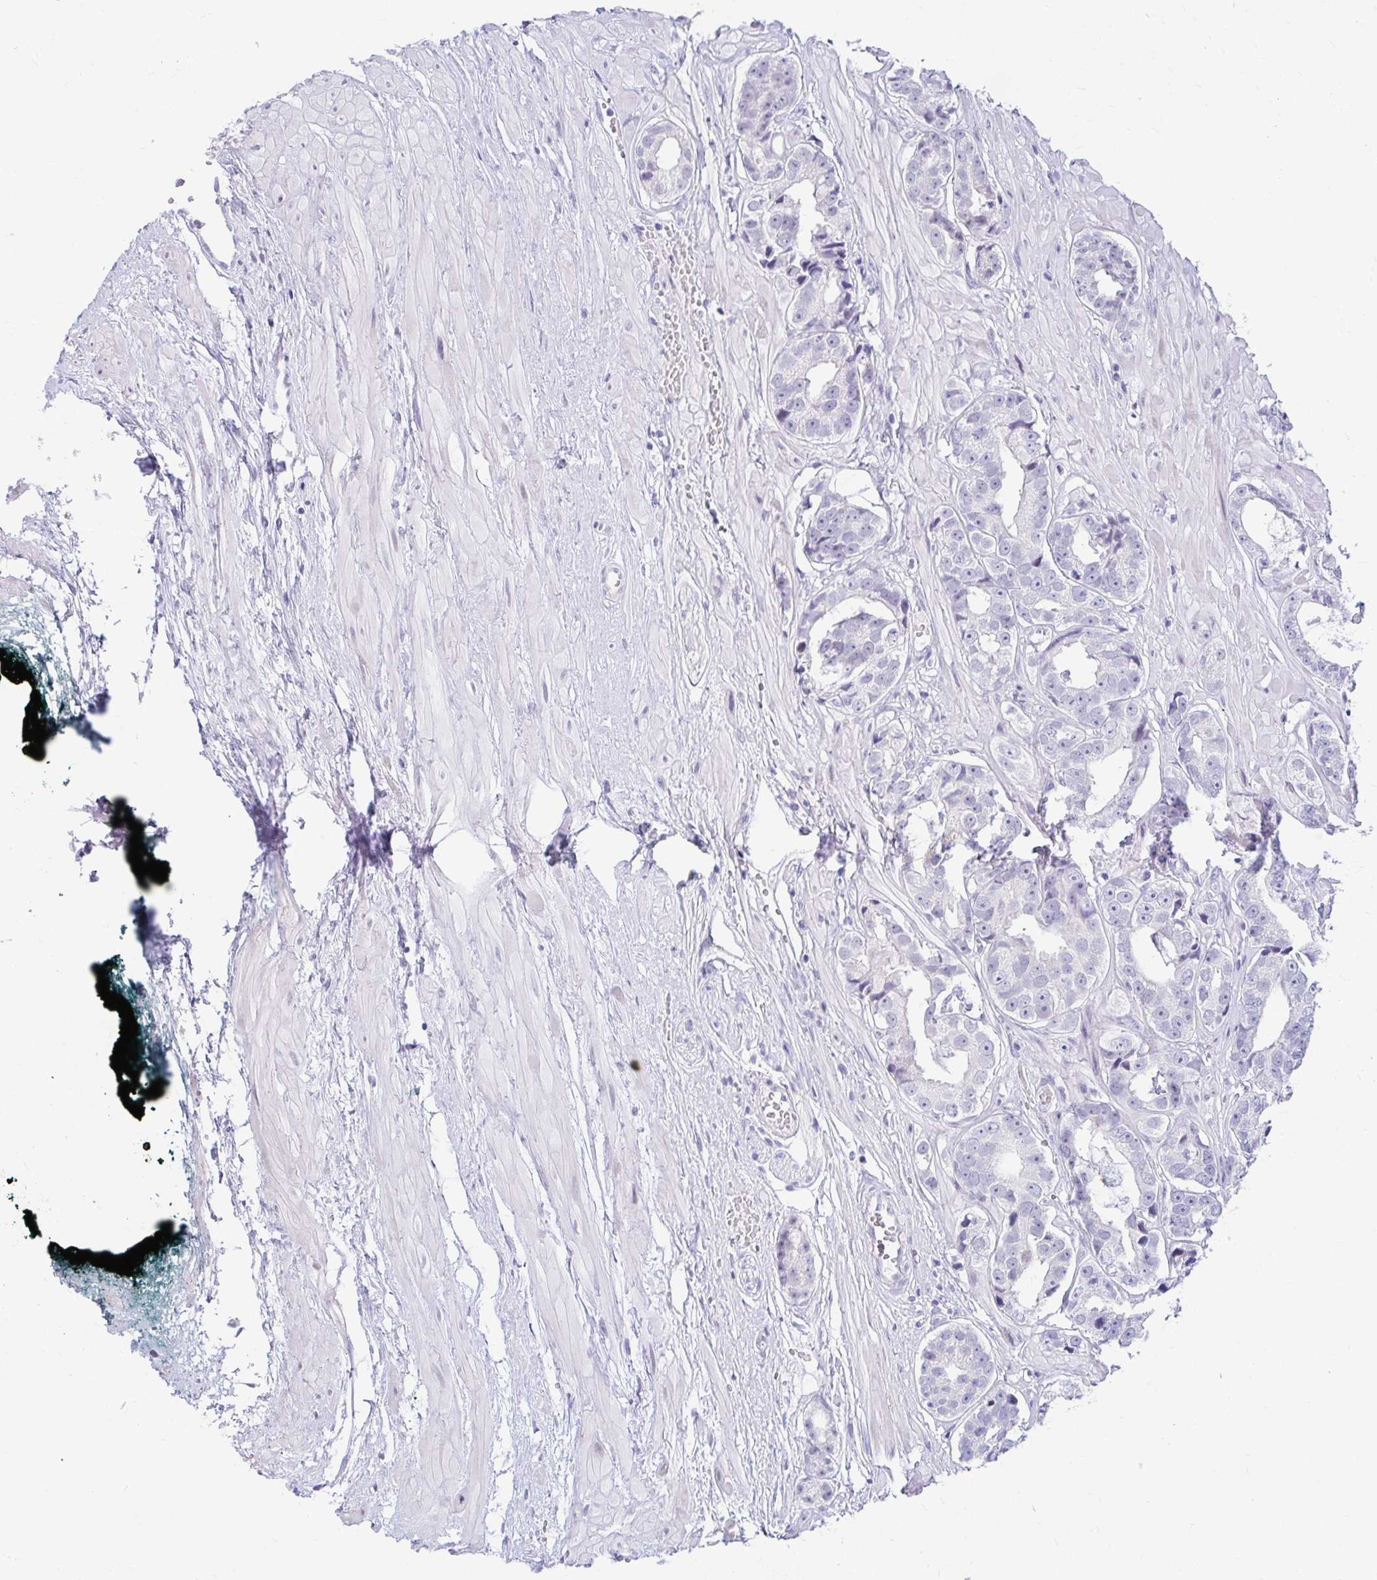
{"staining": {"intensity": "negative", "quantity": "none", "location": "none"}, "tissue": "prostate cancer", "cell_type": "Tumor cells", "image_type": "cancer", "snomed": [{"axis": "morphology", "description": "Adenocarcinoma, High grade"}, {"axis": "topography", "description": "Prostate"}], "caption": "There is no significant staining in tumor cells of prostate cancer. (Immunohistochemistry, brightfield microscopy, high magnification).", "gene": "RGS16", "patient": {"sex": "male", "age": 71}}